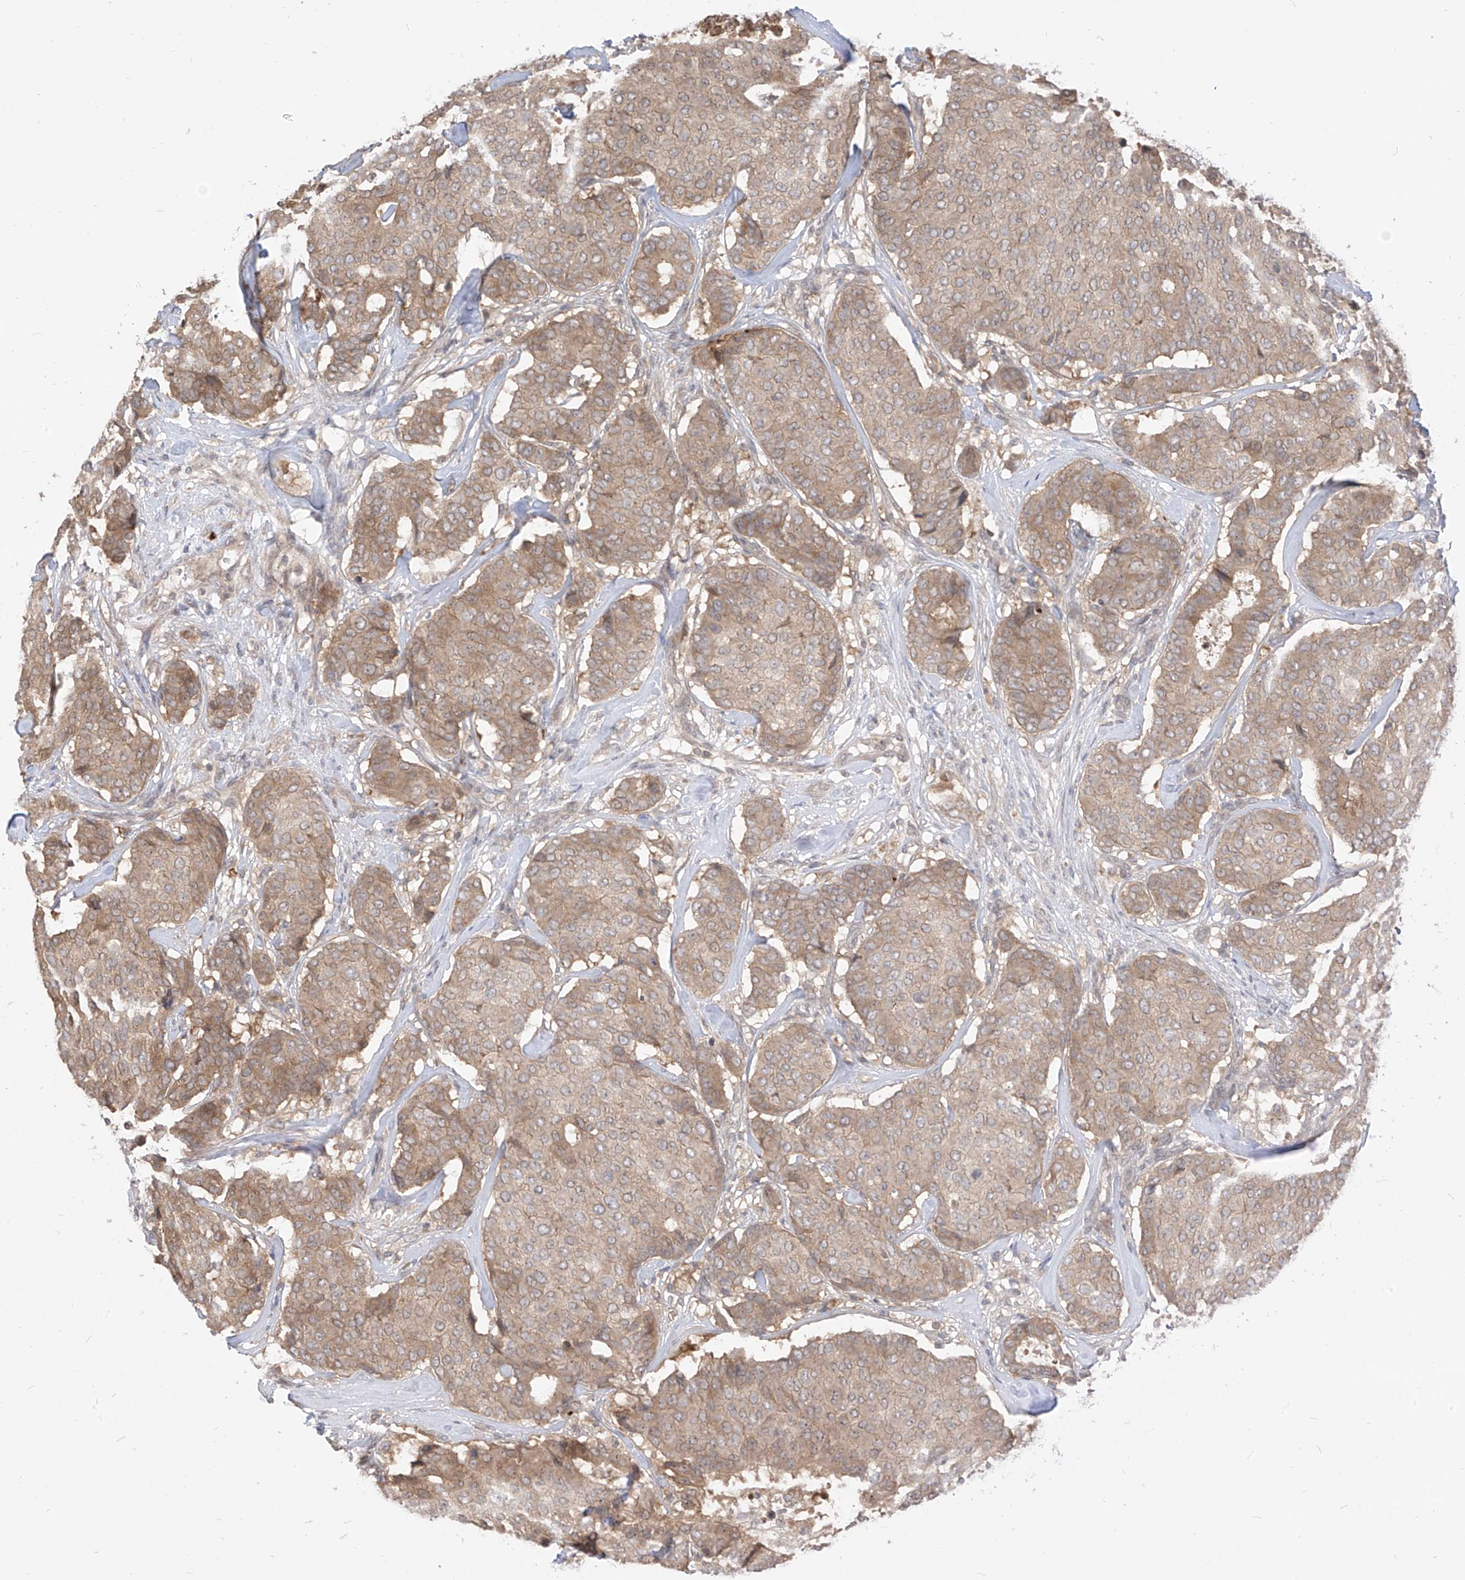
{"staining": {"intensity": "moderate", "quantity": ">75%", "location": "cytoplasmic/membranous,nuclear"}, "tissue": "breast cancer", "cell_type": "Tumor cells", "image_type": "cancer", "snomed": [{"axis": "morphology", "description": "Duct carcinoma"}, {"axis": "topography", "description": "Breast"}], "caption": "A high-resolution micrograph shows immunohistochemistry staining of infiltrating ductal carcinoma (breast), which demonstrates moderate cytoplasmic/membranous and nuclear staining in approximately >75% of tumor cells.", "gene": "CNKSR1", "patient": {"sex": "female", "age": 75}}